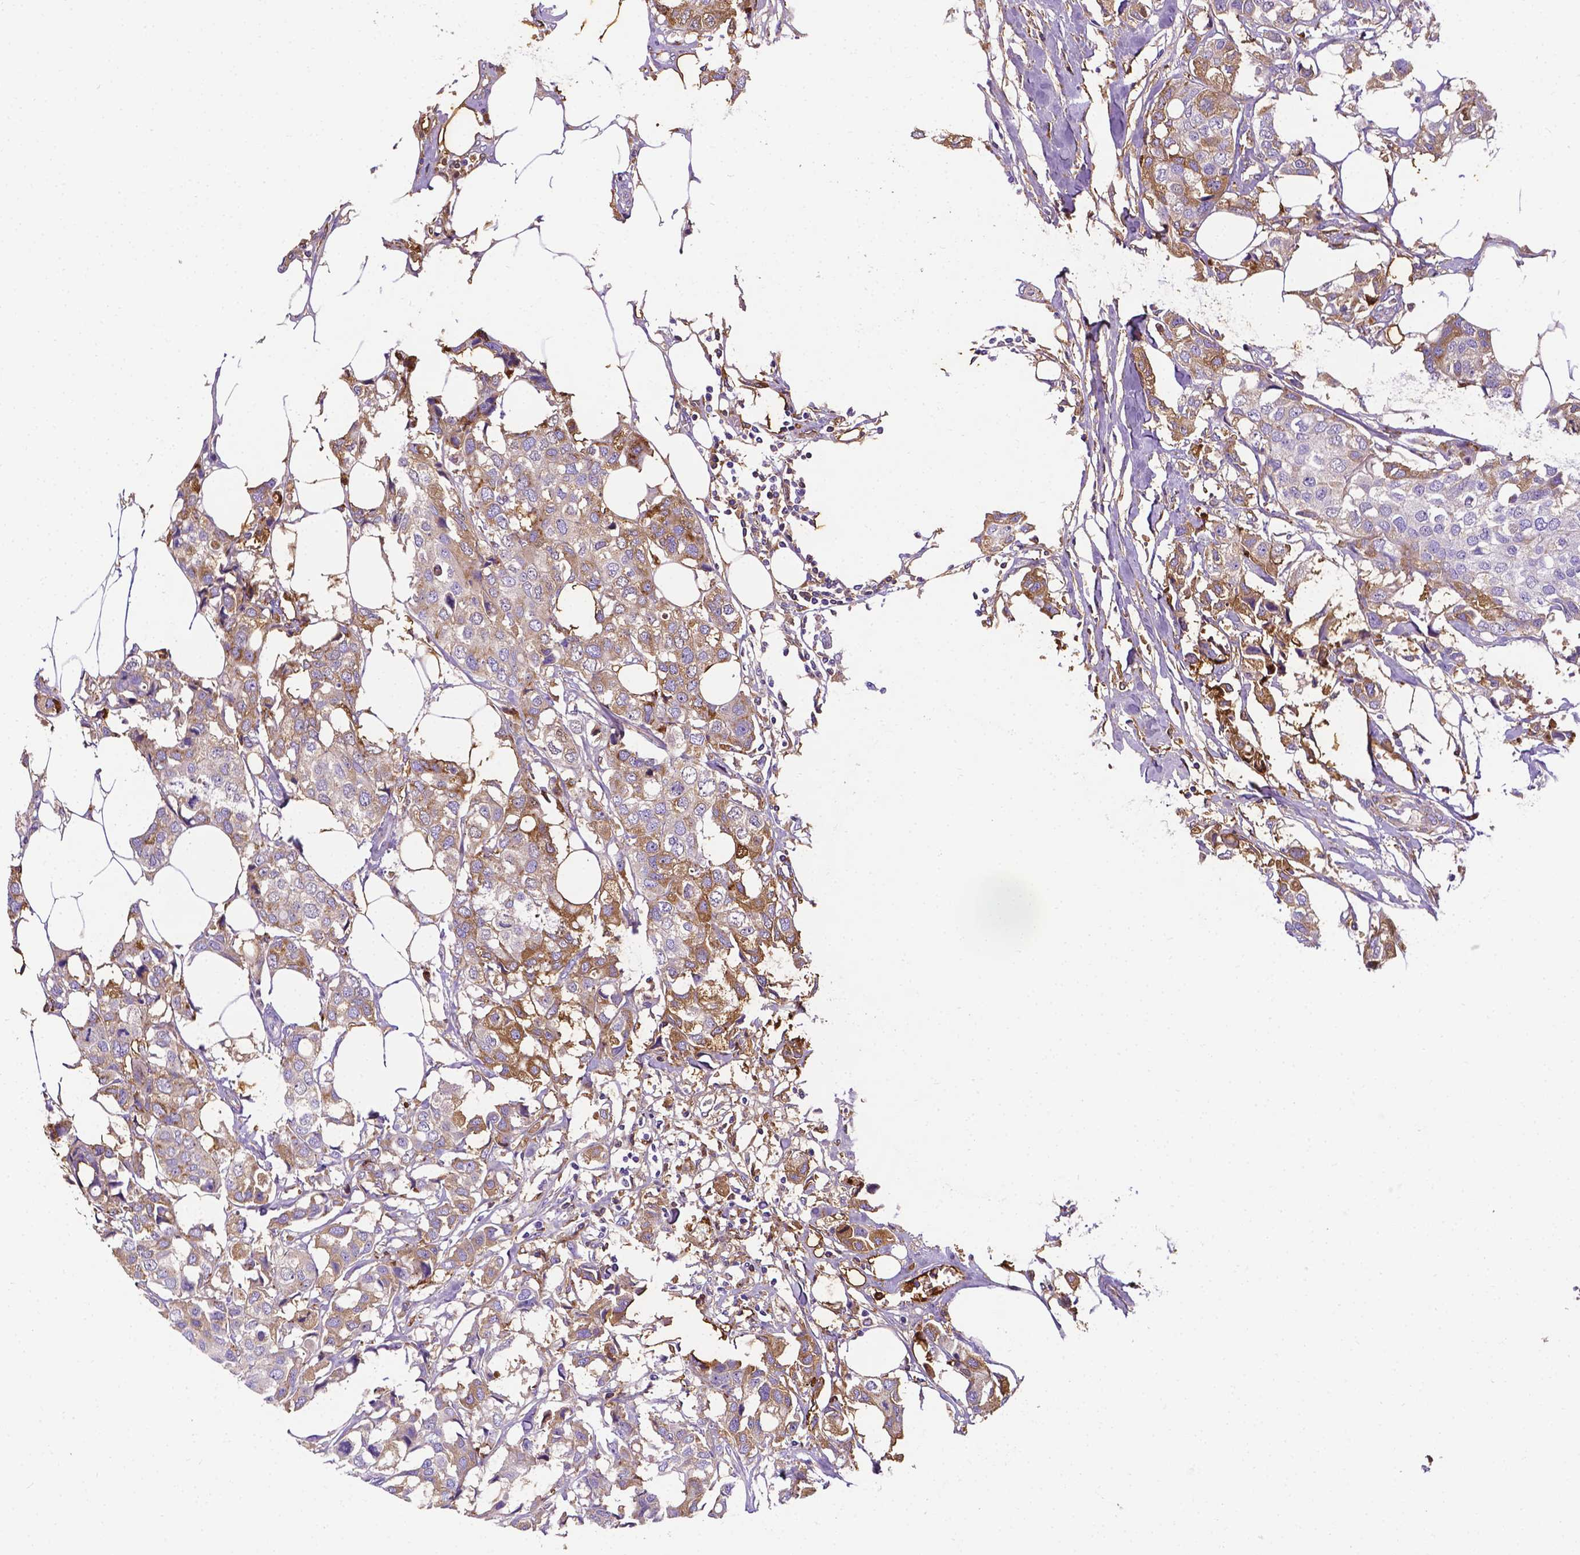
{"staining": {"intensity": "moderate", "quantity": "<25%", "location": "cytoplasmic/membranous"}, "tissue": "breast cancer", "cell_type": "Tumor cells", "image_type": "cancer", "snomed": [{"axis": "morphology", "description": "Duct carcinoma"}, {"axis": "topography", "description": "Breast"}], "caption": "Protein expression analysis of human breast infiltrating ductal carcinoma reveals moderate cytoplasmic/membranous staining in approximately <25% of tumor cells.", "gene": "APOE", "patient": {"sex": "female", "age": 80}}